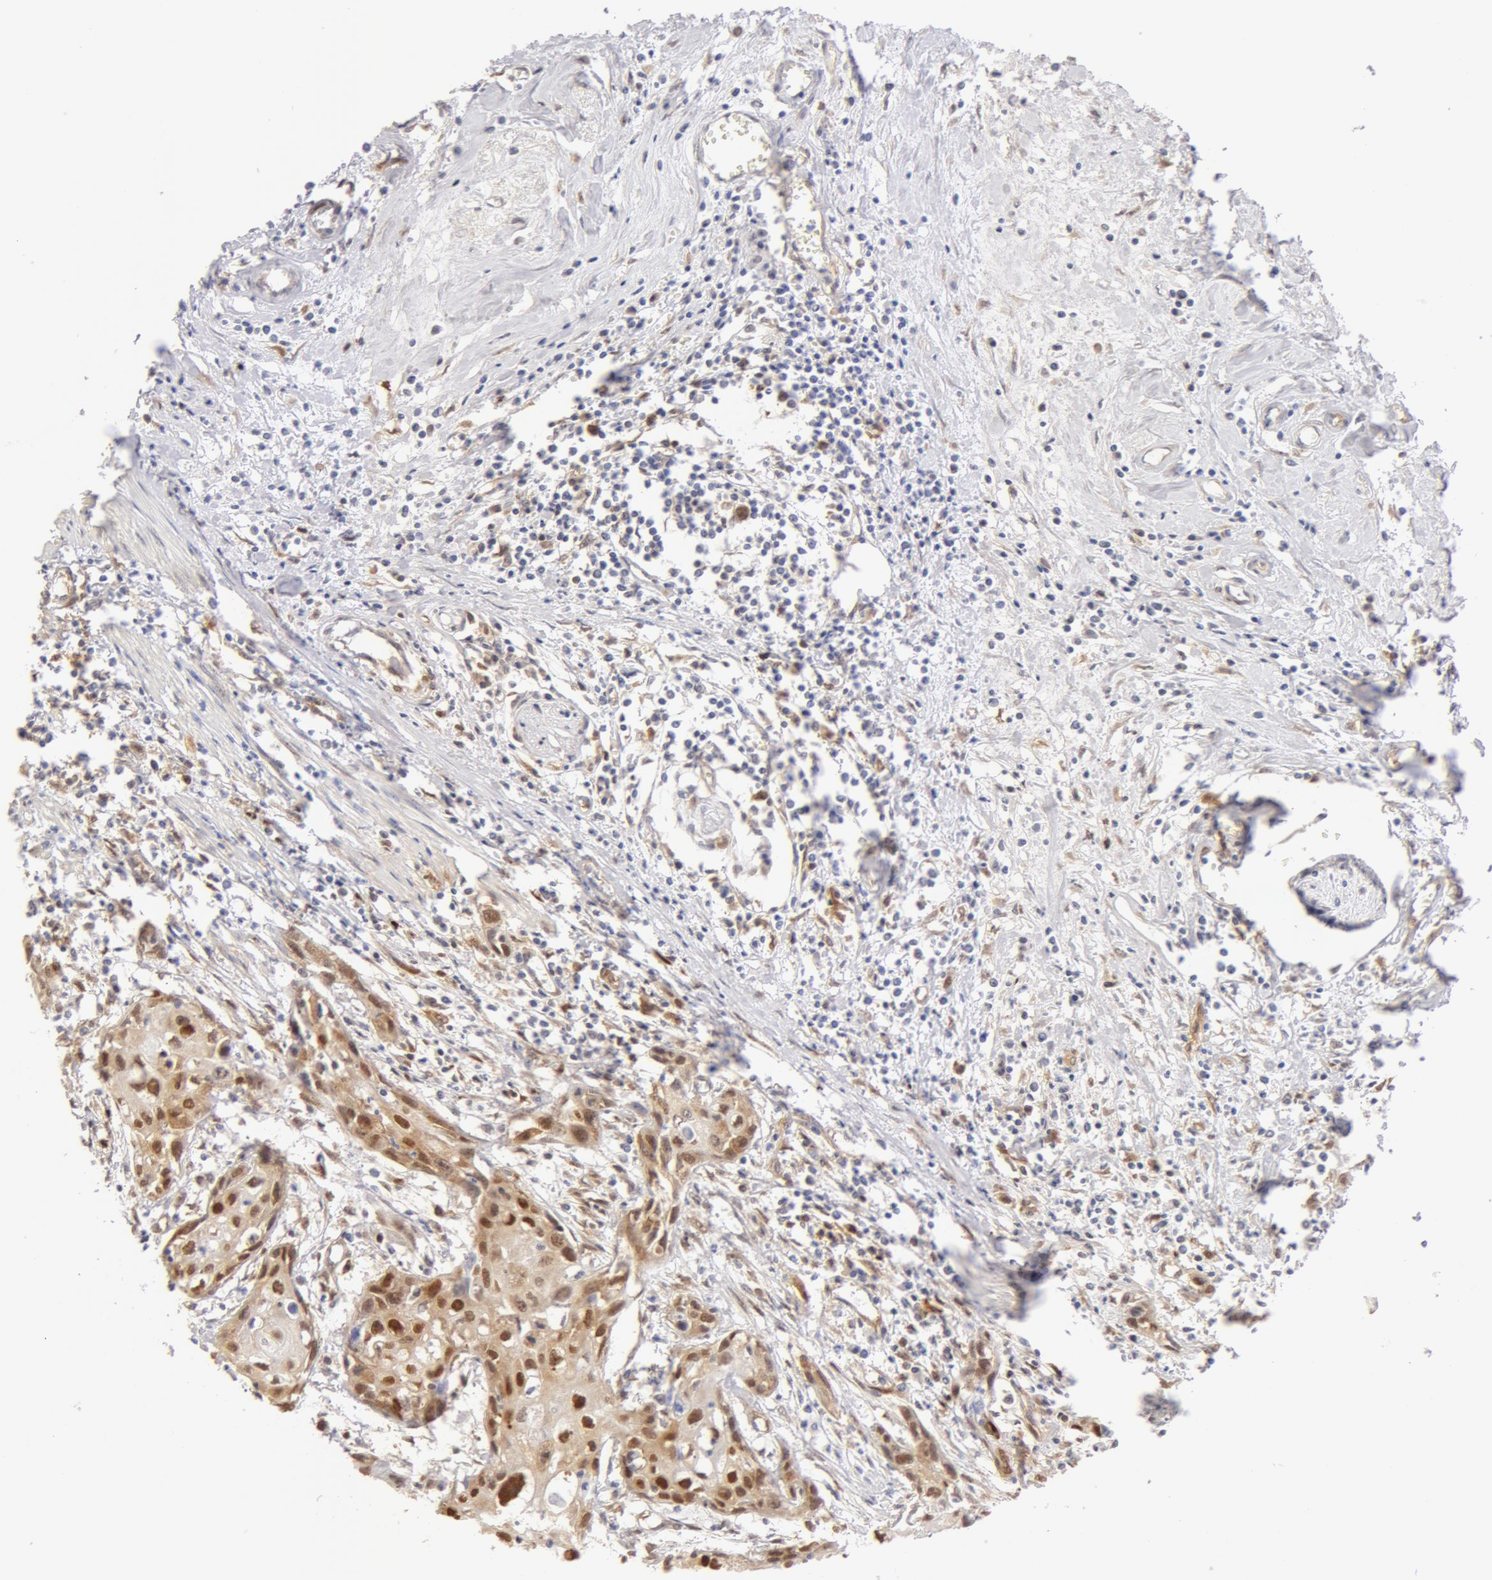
{"staining": {"intensity": "weak", "quantity": ">75%", "location": "cytoplasmic/membranous"}, "tissue": "urothelial cancer", "cell_type": "Tumor cells", "image_type": "cancer", "snomed": [{"axis": "morphology", "description": "Urothelial carcinoma, High grade"}, {"axis": "topography", "description": "Urinary bladder"}], "caption": "Brown immunohistochemical staining in human urothelial carcinoma (high-grade) reveals weak cytoplasmic/membranous staining in about >75% of tumor cells. Using DAB (3,3'-diaminobenzidine) (brown) and hematoxylin (blue) stains, captured at high magnification using brightfield microscopy.", "gene": "DDX3Y", "patient": {"sex": "male", "age": 54}}